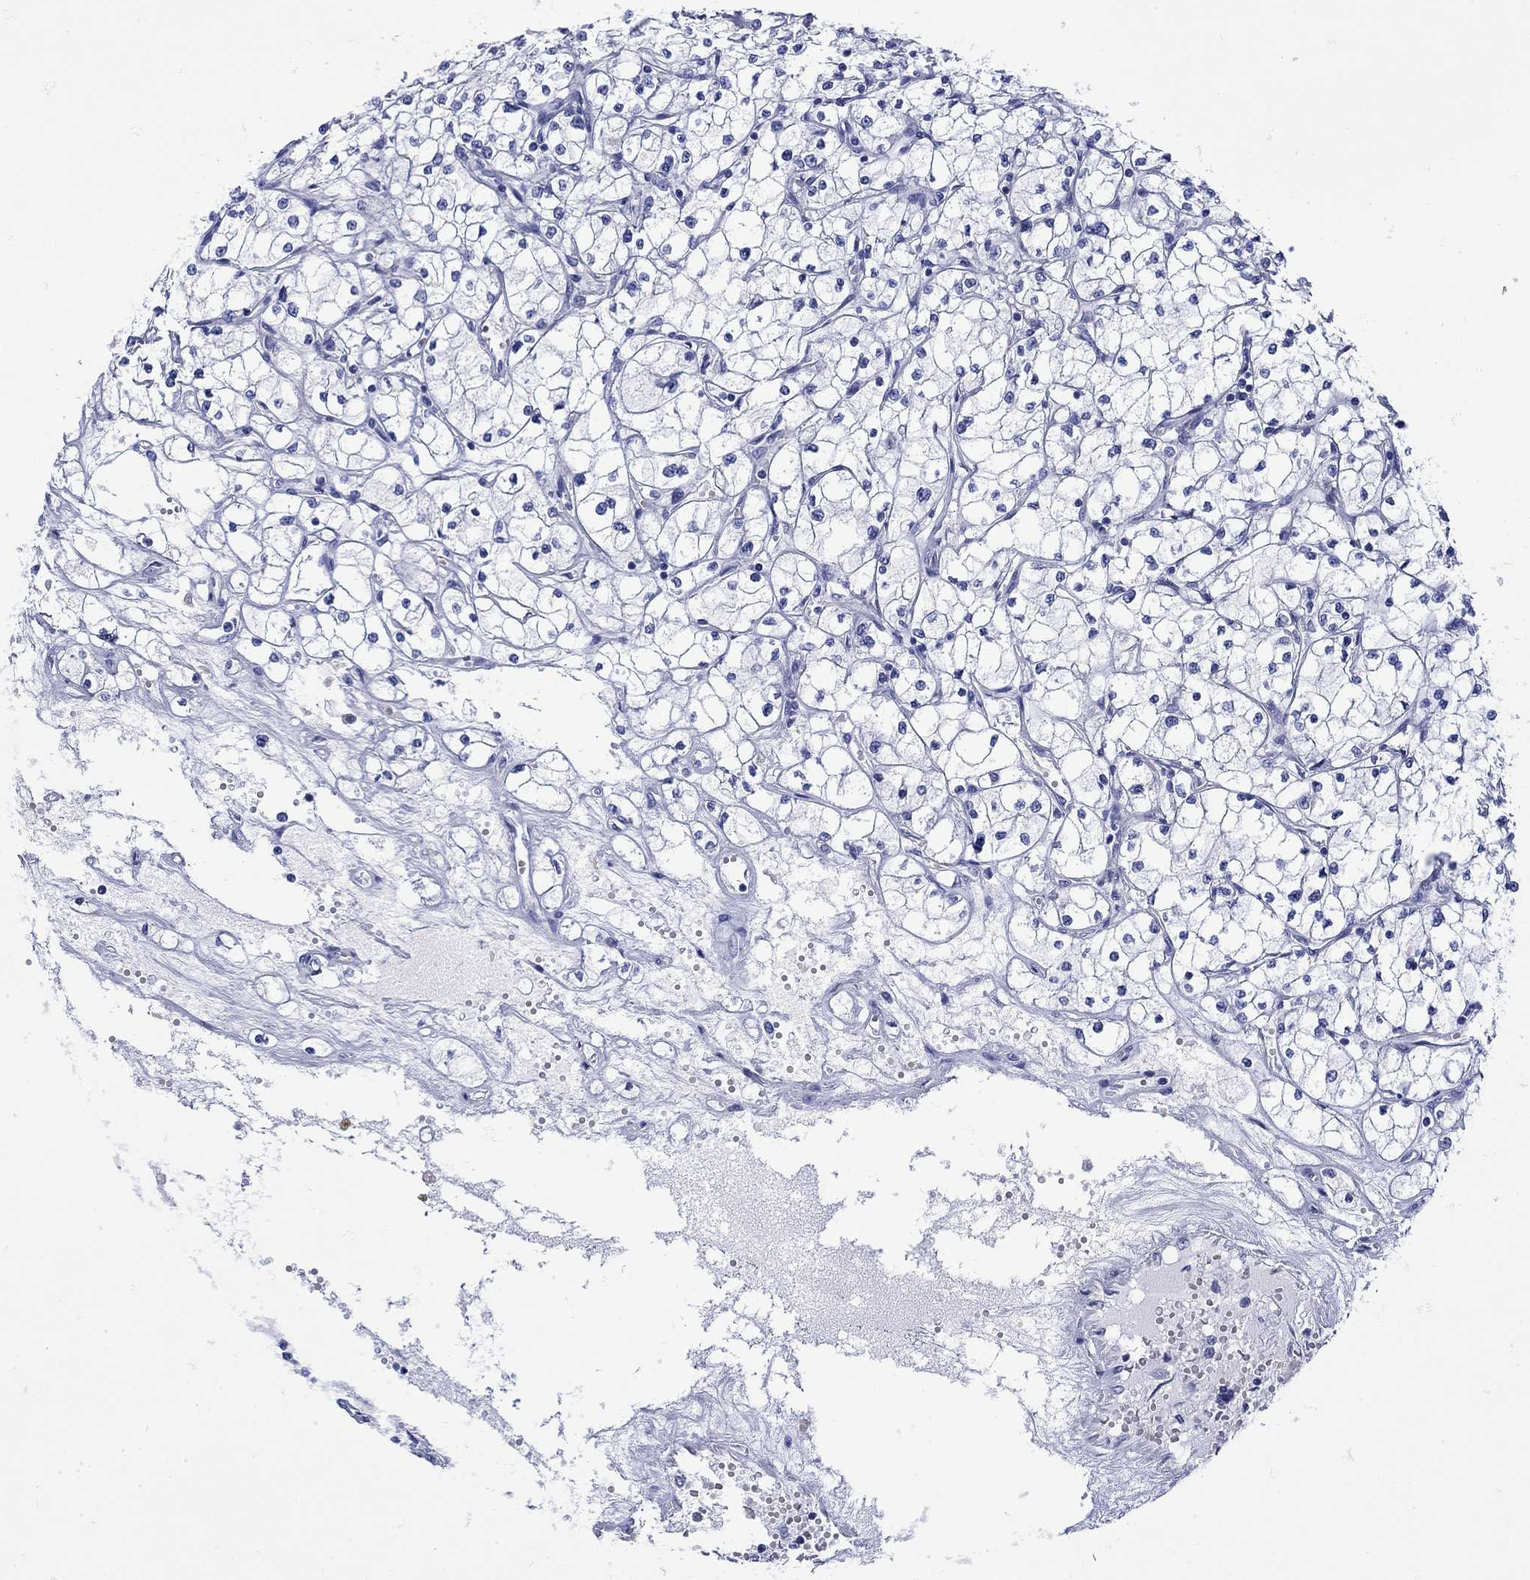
{"staining": {"intensity": "negative", "quantity": "none", "location": "none"}, "tissue": "renal cancer", "cell_type": "Tumor cells", "image_type": "cancer", "snomed": [{"axis": "morphology", "description": "Adenocarcinoma, NOS"}, {"axis": "topography", "description": "Kidney"}], "caption": "High power microscopy histopathology image of an immunohistochemistry (IHC) photomicrograph of renal cancer, revealing no significant positivity in tumor cells.", "gene": "ANKMY1", "patient": {"sex": "male", "age": 67}}